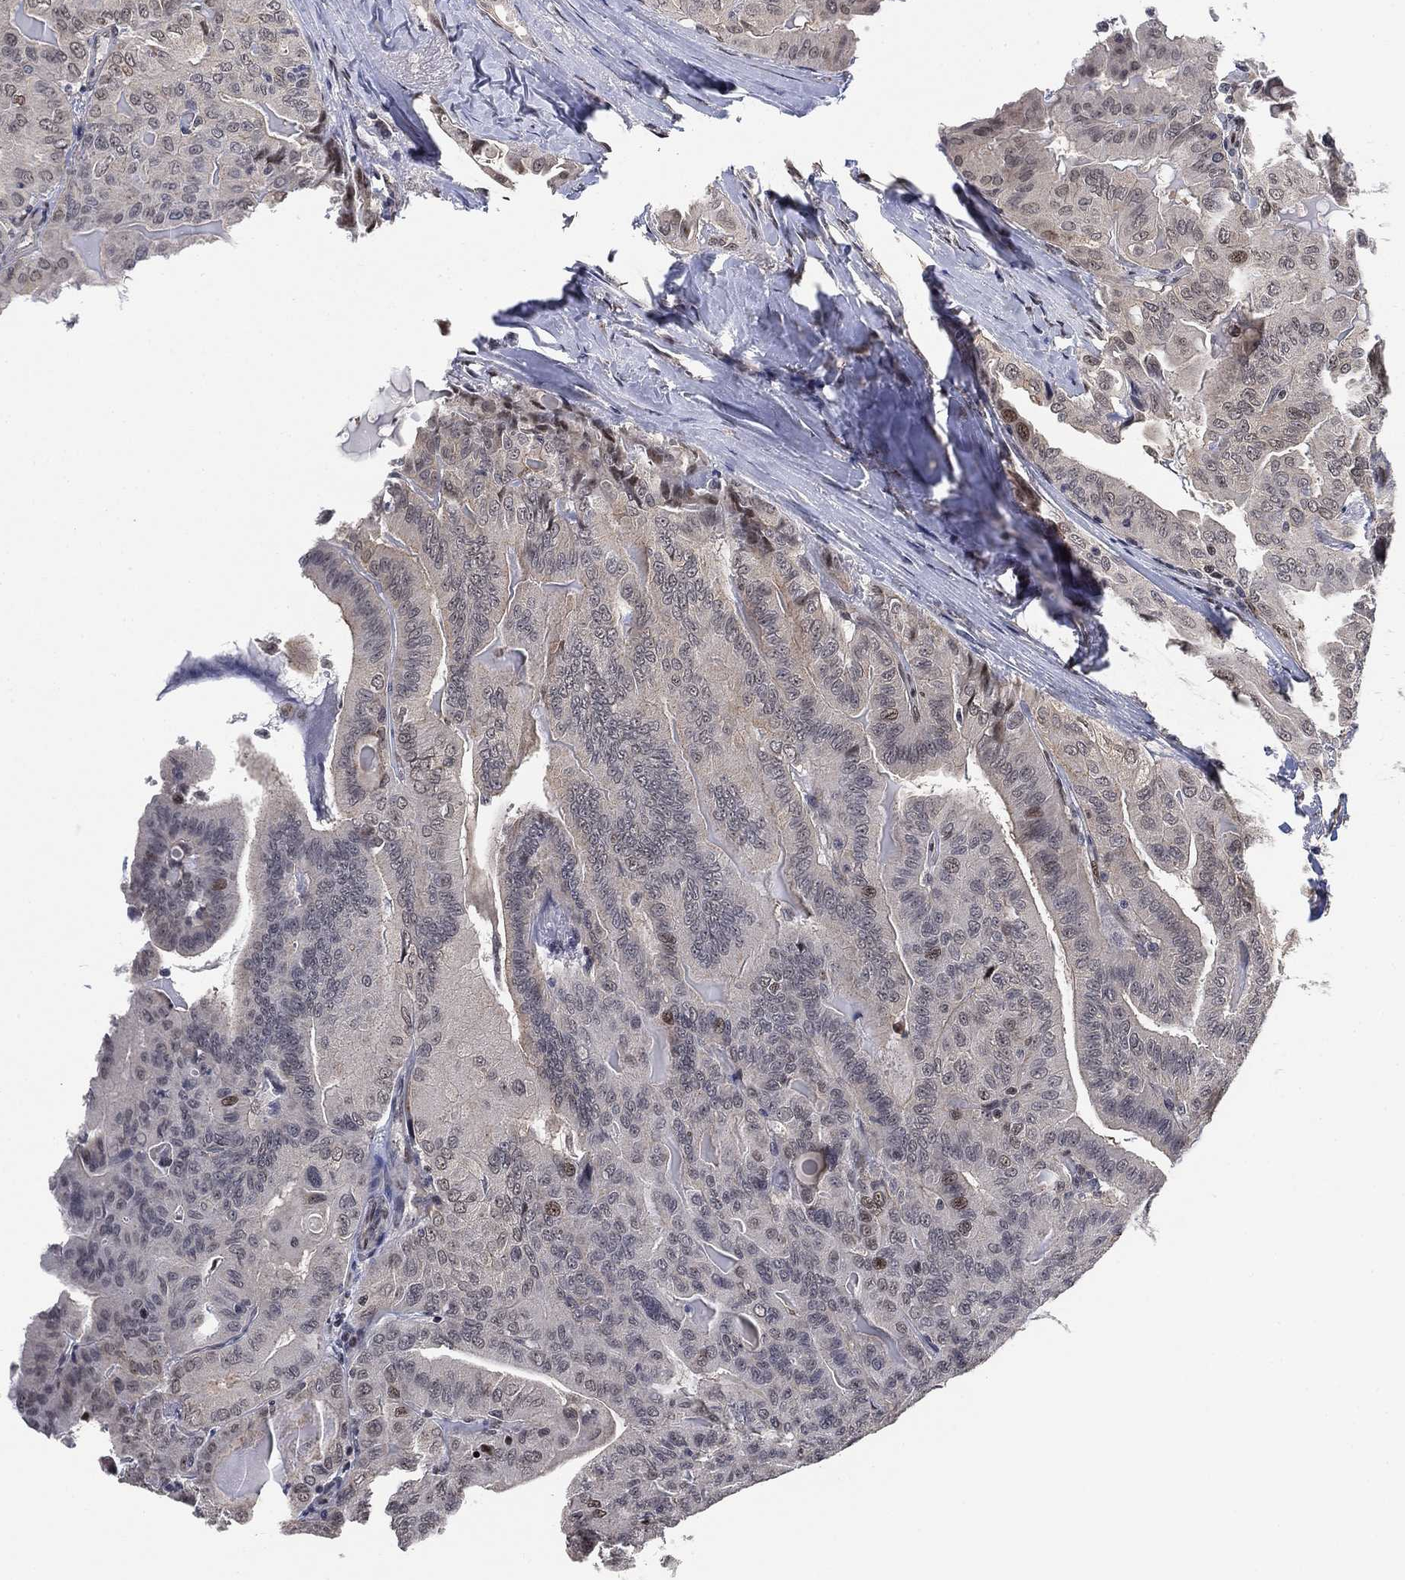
{"staining": {"intensity": "negative", "quantity": "none", "location": "none"}, "tissue": "thyroid cancer", "cell_type": "Tumor cells", "image_type": "cancer", "snomed": [{"axis": "morphology", "description": "Papillary adenocarcinoma, NOS"}, {"axis": "topography", "description": "Thyroid gland"}], "caption": "Thyroid cancer stained for a protein using immunohistochemistry shows no positivity tumor cells.", "gene": "ZSCAN30", "patient": {"sex": "female", "age": 68}}